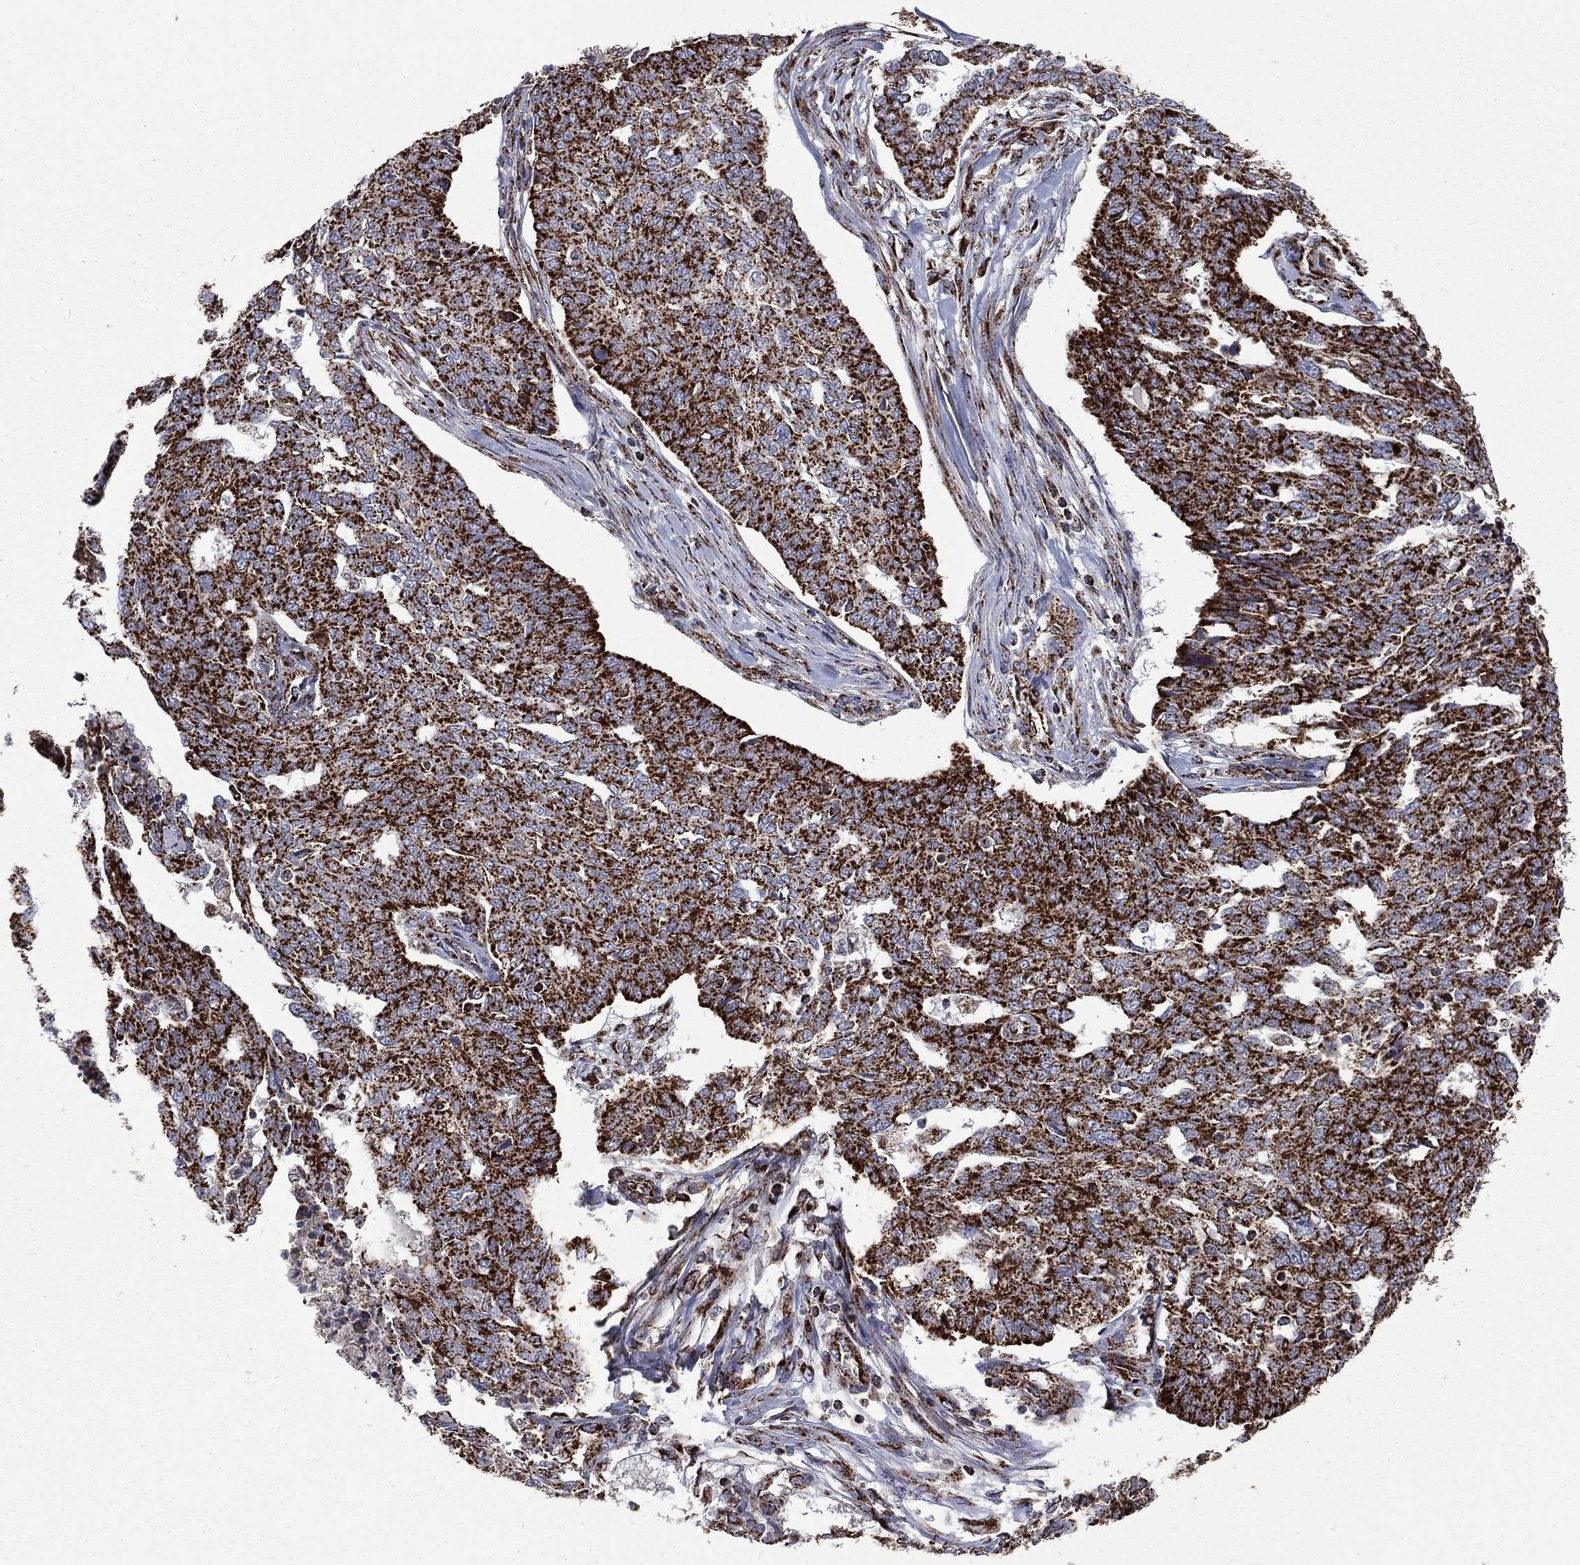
{"staining": {"intensity": "strong", "quantity": ">75%", "location": "cytoplasmic/membranous"}, "tissue": "ovarian cancer", "cell_type": "Tumor cells", "image_type": "cancer", "snomed": [{"axis": "morphology", "description": "Cystadenocarcinoma, serous, NOS"}, {"axis": "topography", "description": "Ovary"}], "caption": "A micrograph of human ovarian cancer stained for a protein shows strong cytoplasmic/membranous brown staining in tumor cells.", "gene": "GOT2", "patient": {"sex": "female", "age": 67}}